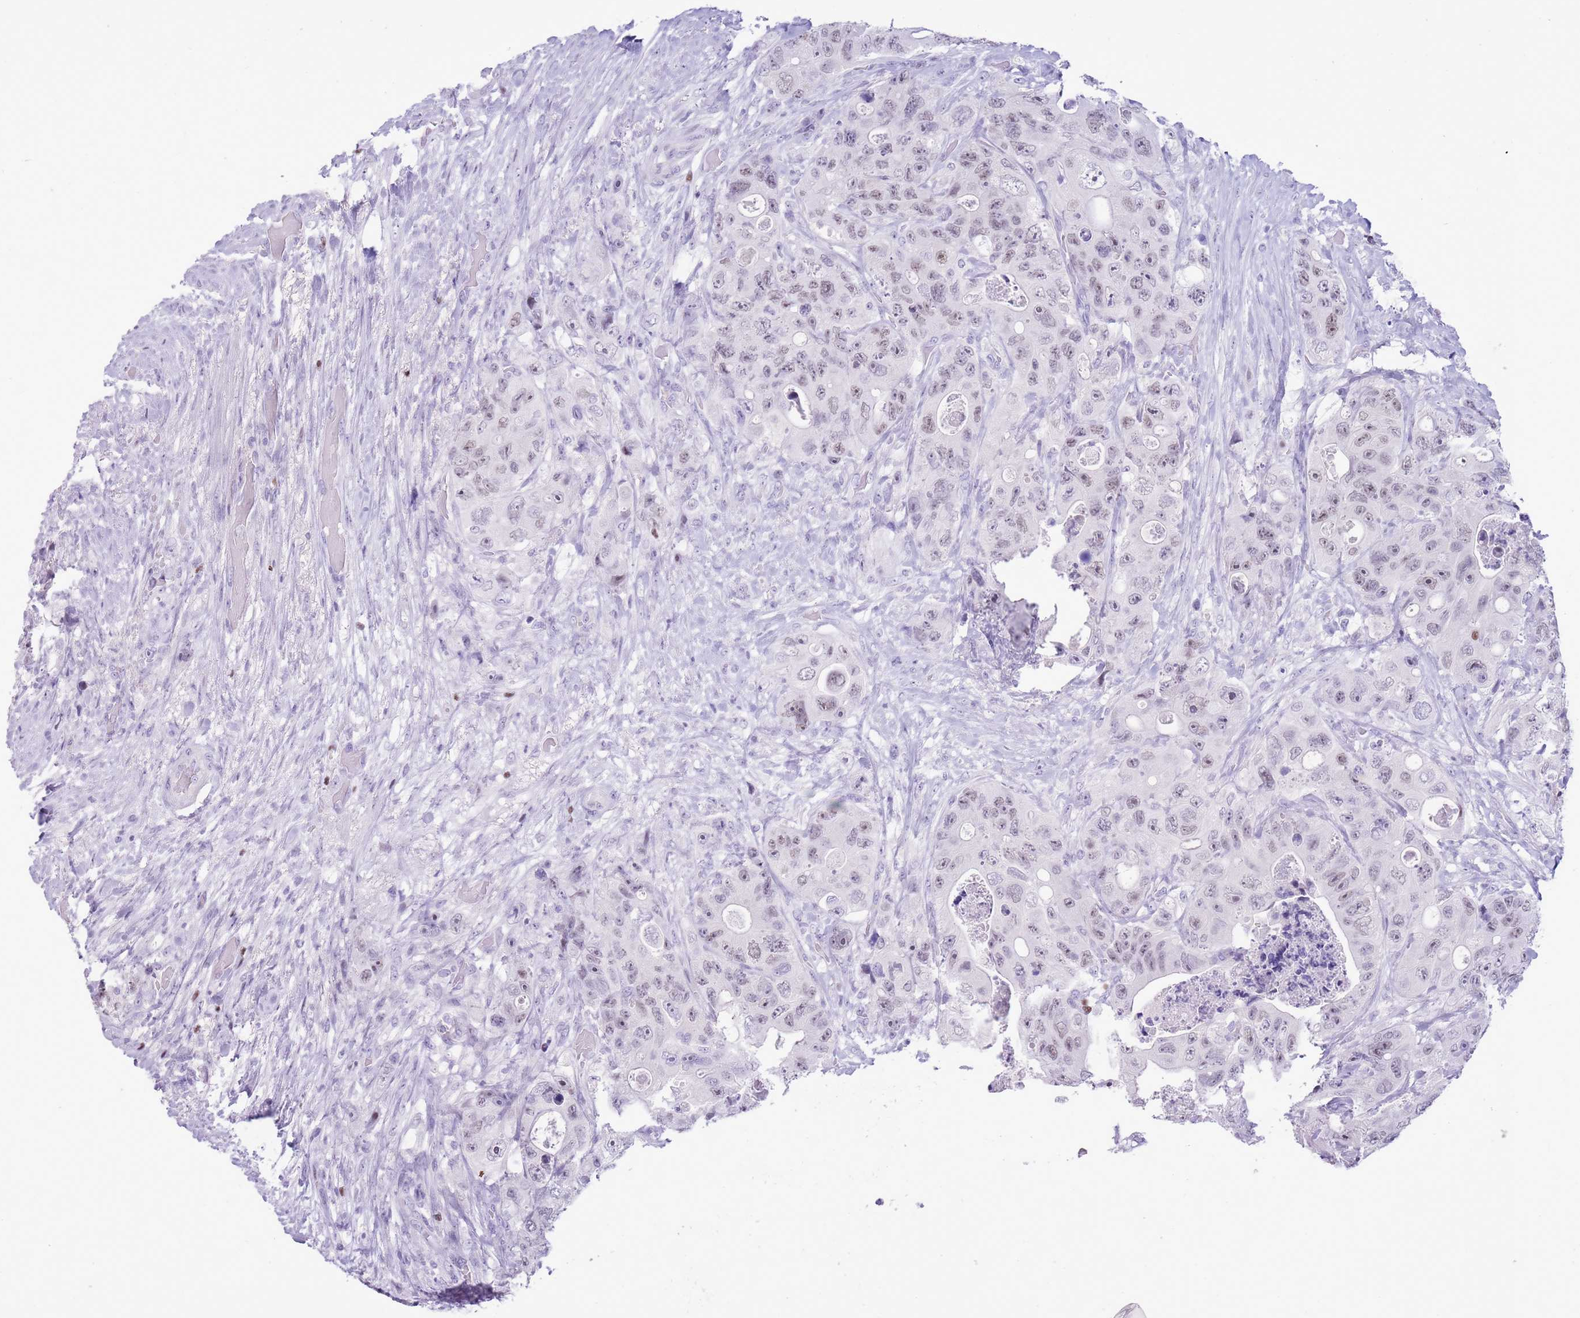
{"staining": {"intensity": "weak", "quantity": "25%-75%", "location": "nuclear"}, "tissue": "colorectal cancer", "cell_type": "Tumor cells", "image_type": "cancer", "snomed": [{"axis": "morphology", "description": "Adenocarcinoma, NOS"}, {"axis": "topography", "description": "Colon"}], "caption": "Immunohistochemical staining of colorectal cancer displays low levels of weak nuclear protein staining in about 25%-75% of tumor cells. (DAB IHC with brightfield microscopy, high magnification).", "gene": "BCL11B", "patient": {"sex": "female", "age": 46}}